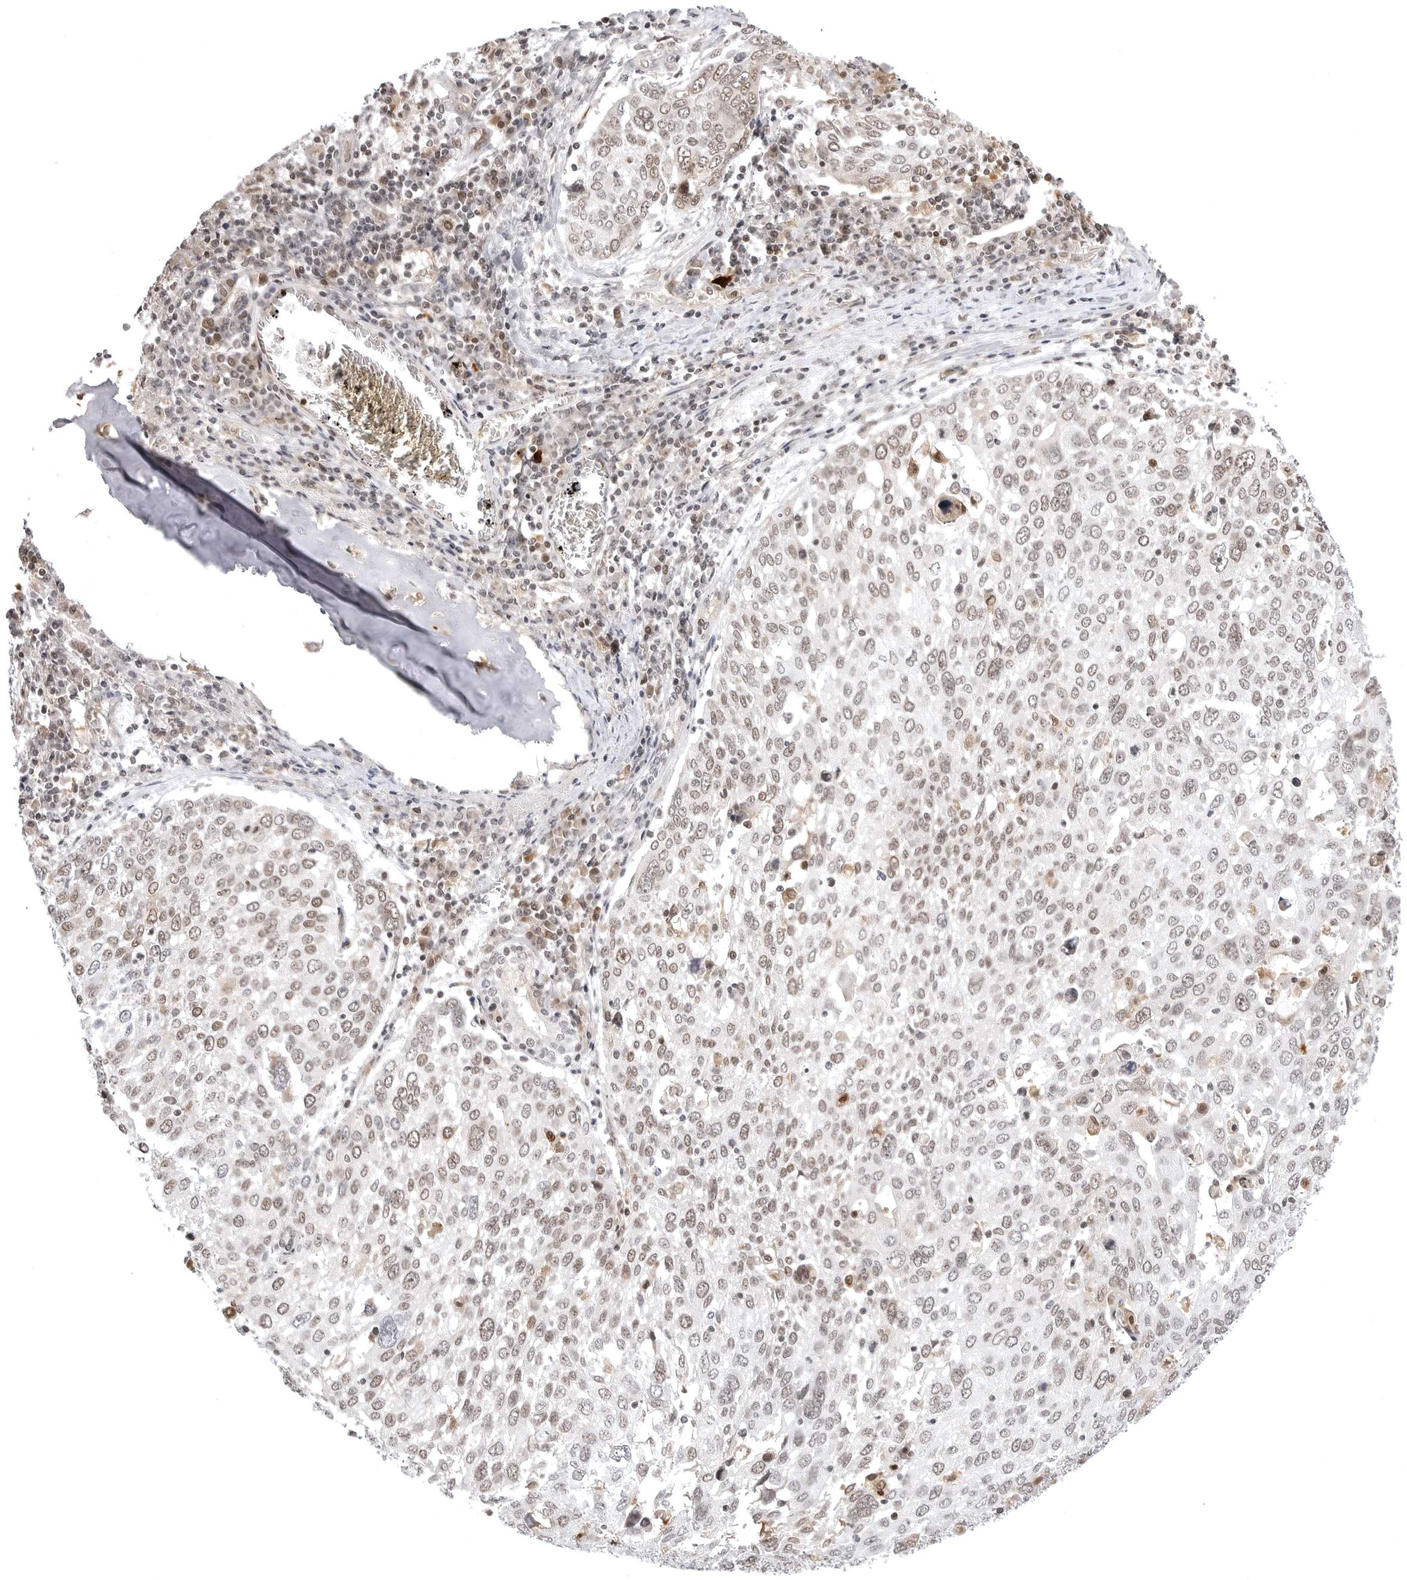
{"staining": {"intensity": "moderate", "quantity": ">75%", "location": "nuclear"}, "tissue": "lung cancer", "cell_type": "Tumor cells", "image_type": "cancer", "snomed": [{"axis": "morphology", "description": "Squamous cell carcinoma, NOS"}, {"axis": "topography", "description": "Lung"}], "caption": "Immunohistochemistry (IHC) image of neoplastic tissue: squamous cell carcinoma (lung) stained using IHC reveals medium levels of moderate protein expression localized specifically in the nuclear of tumor cells, appearing as a nuclear brown color.", "gene": "PHF3", "patient": {"sex": "male", "age": 65}}